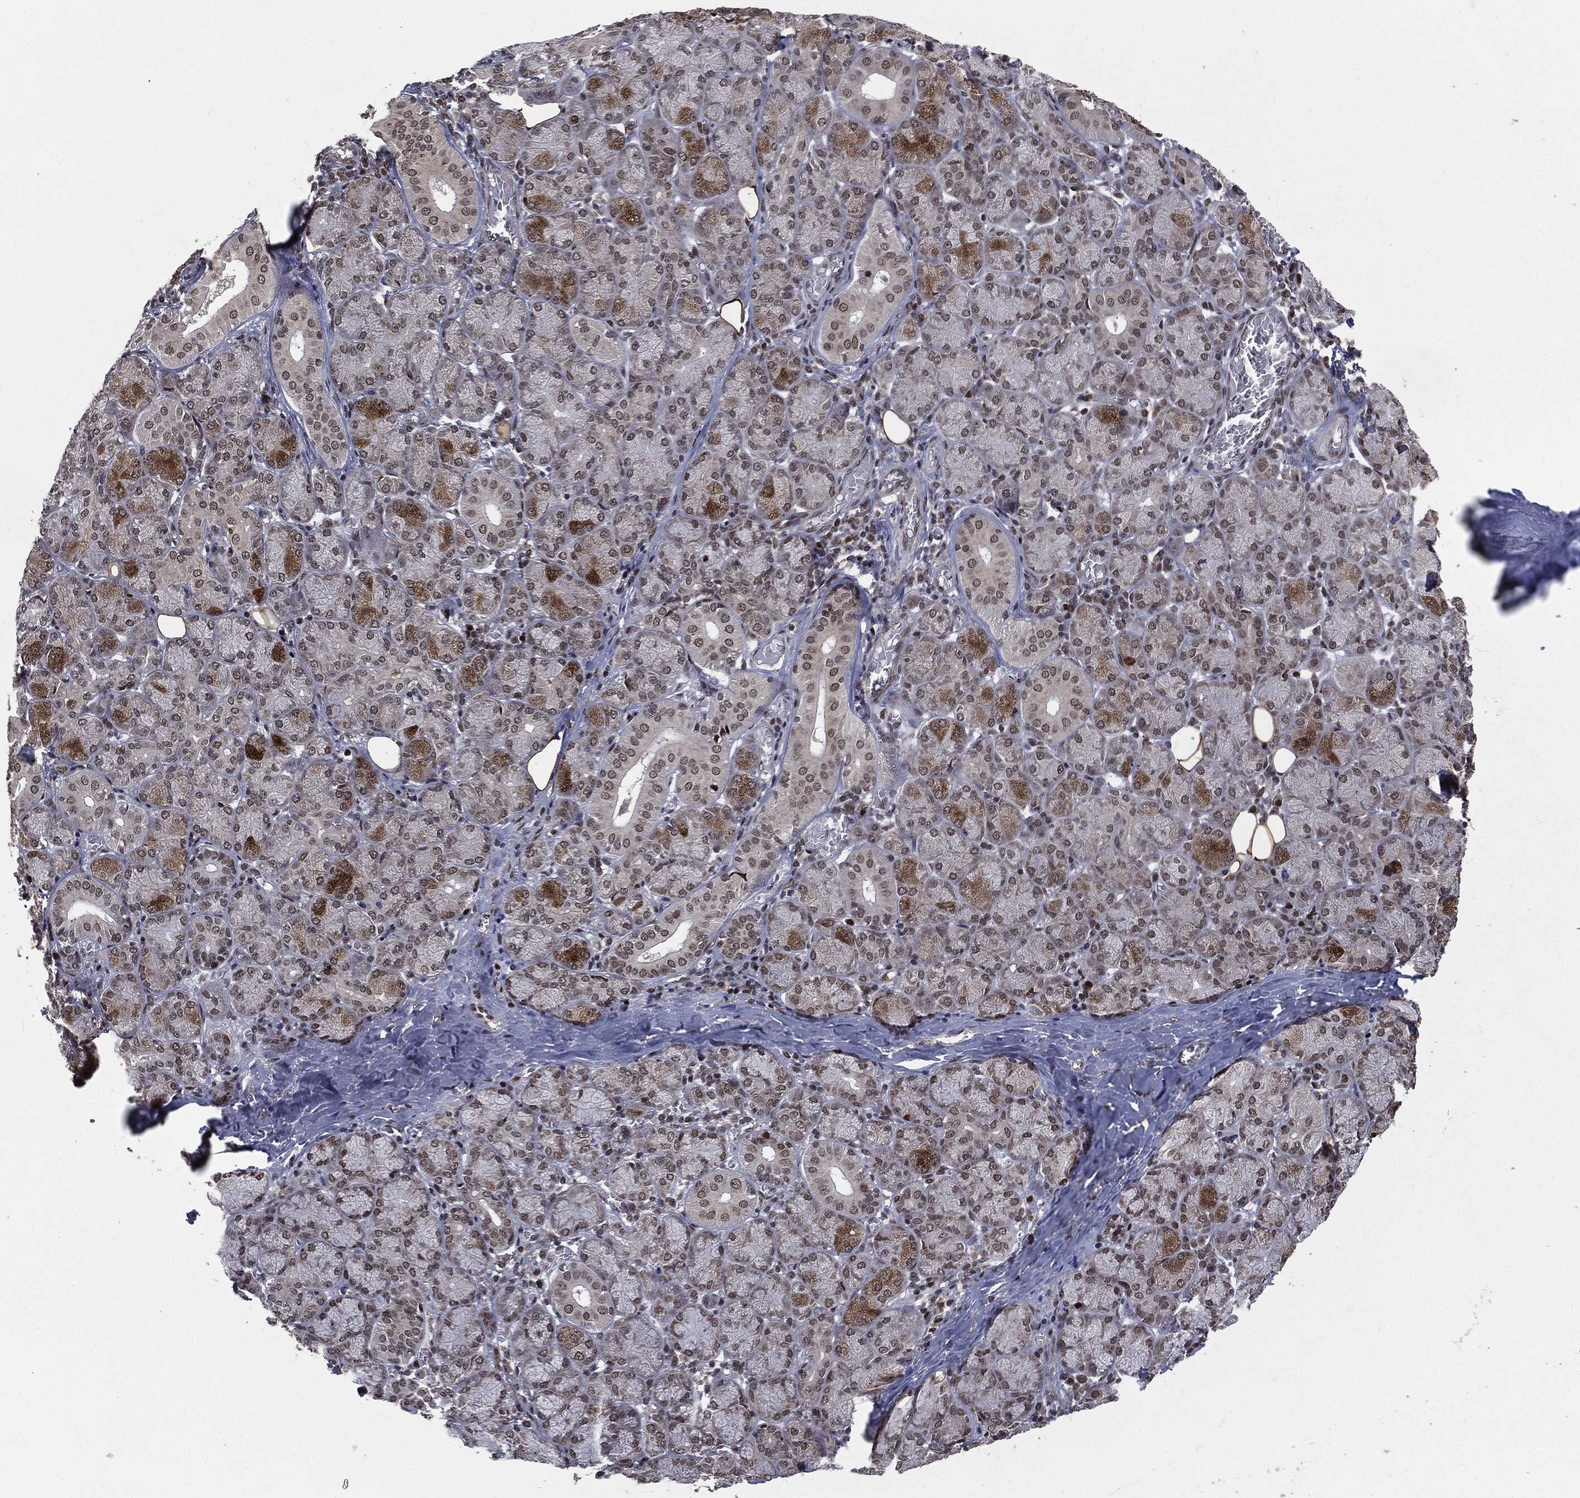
{"staining": {"intensity": "strong", "quantity": "25%-75%", "location": "cytoplasmic/membranous"}, "tissue": "salivary gland", "cell_type": "Glandular cells", "image_type": "normal", "snomed": [{"axis": "morphology", "description": "Normal tissue, NOS"}, {"axis": "topography", "description": "Salivary gland"}, {"axis": "topography", "description": "Peripheral nerve tissue"}], "caption": "Protein staining of normal salivary gland displays strong cytoplasmic/membranous positivity in approximately 25%-75% of glandular cells.", "gene": "DVL2", "patient": {"sex": "female", "age": 24}}